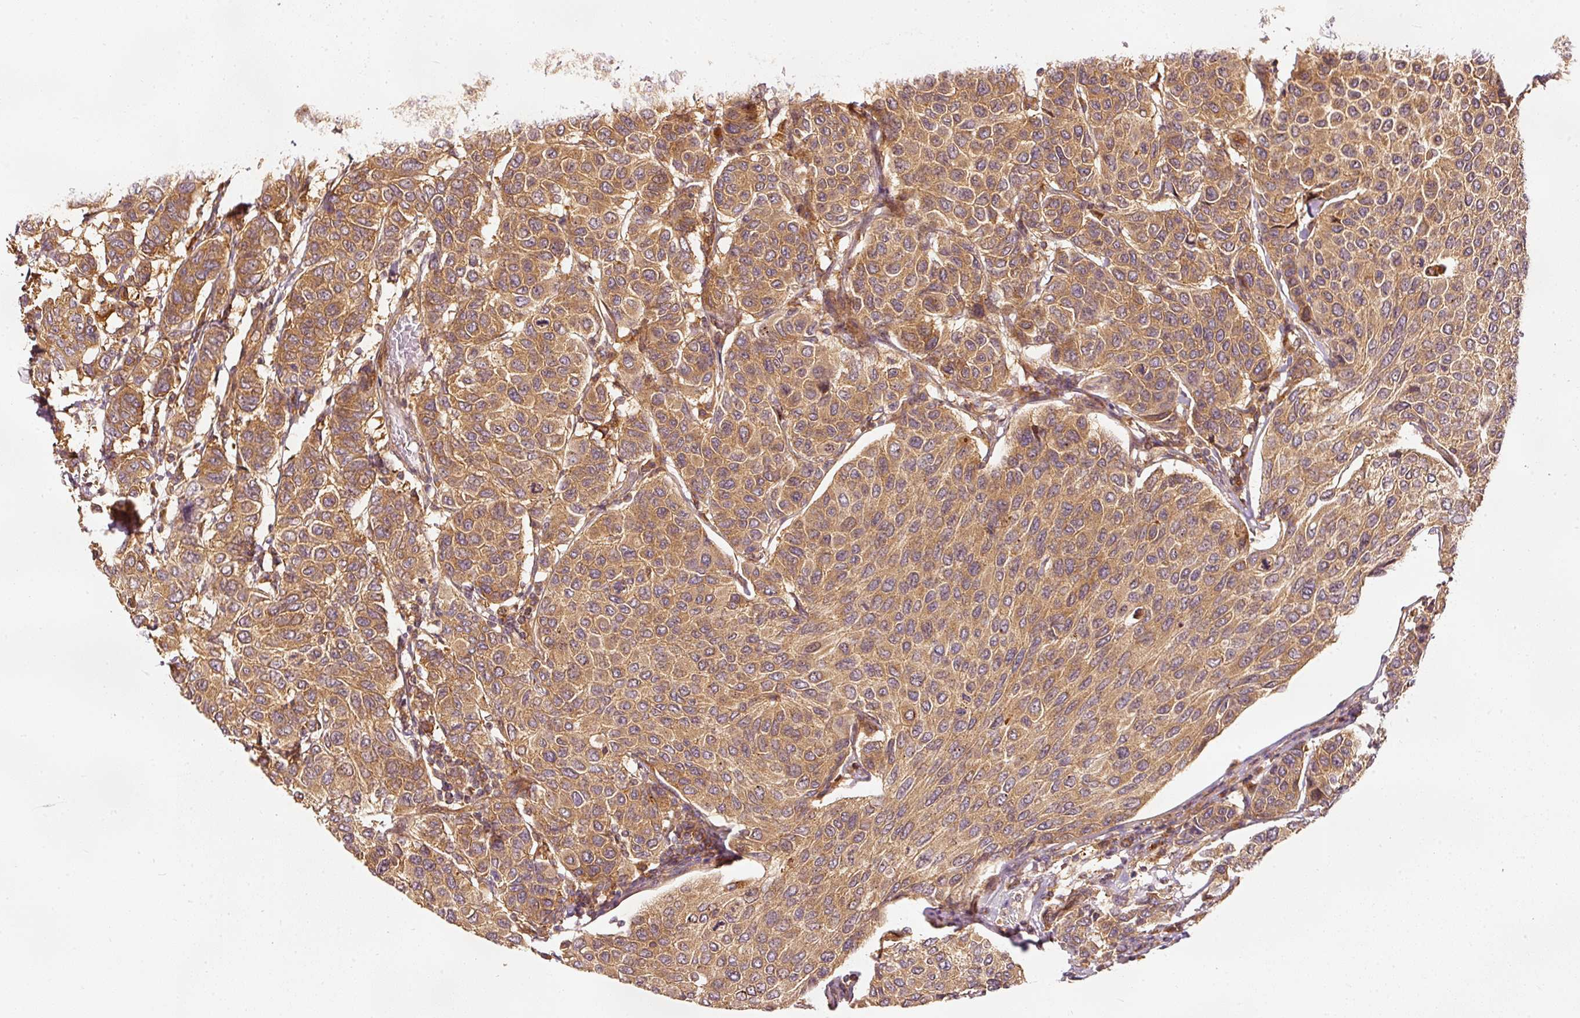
{"staining": {"intensity": "moderate", "quantity": ">75%", "location": "cytoplasmic/membranous"}, "tissue": "breast cancer", "cell_type": "Tumor cells", "image_type": "cancer", "snomed": [{"axis": "morphology", "description": "Duct carcinoma"}, {"axis": "topography", "description": "Breast"}], "caption": "Human breast cancer (intraductal carcinoma) stained for a protein (brown) exhibits moderate cytoplasmic/membranous positive expression in approximately >75% of tumor cells.", "gene": "EIF3B", "patient": {"sex": "female", "age": 55}}